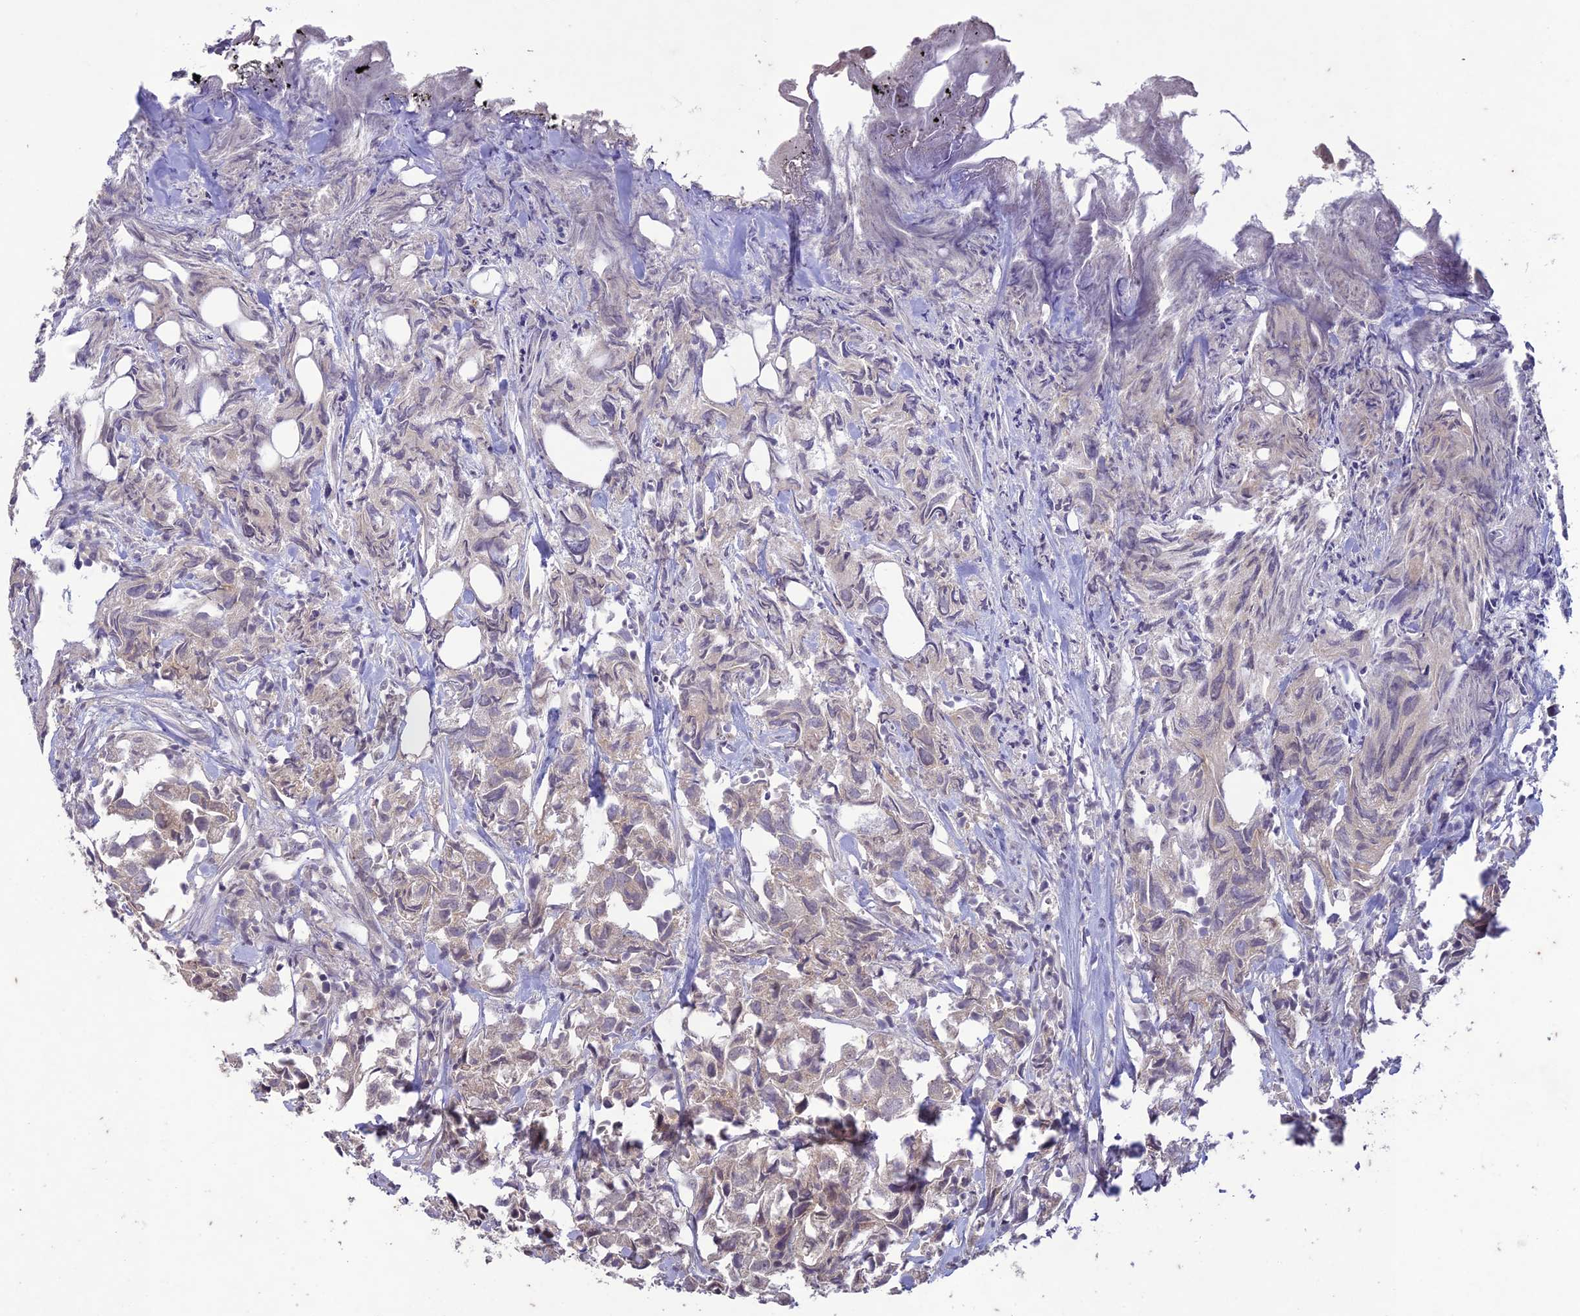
{"staining": {"intensity": "weak", "quantity": "25%-75%", "location": "nuclear"}, "tissue": "urothelial cancer", "cell_type": "Tumor cells", "image_type": "cancer", "snomed": [{"axis": "morphology", "description": "Urothelial carcinoma, High grade"}, {"axis": "topography", "description": "Urinary bladder"}], "caption": "The image displays immunohistochemical staining of urothelial carcinoma (high-grade). There is weak nuclear positivity is seen in approximately 25%-75% of tumor cells.", "gene": "POP4", "patient": {"sex": "female", "age": 75}}